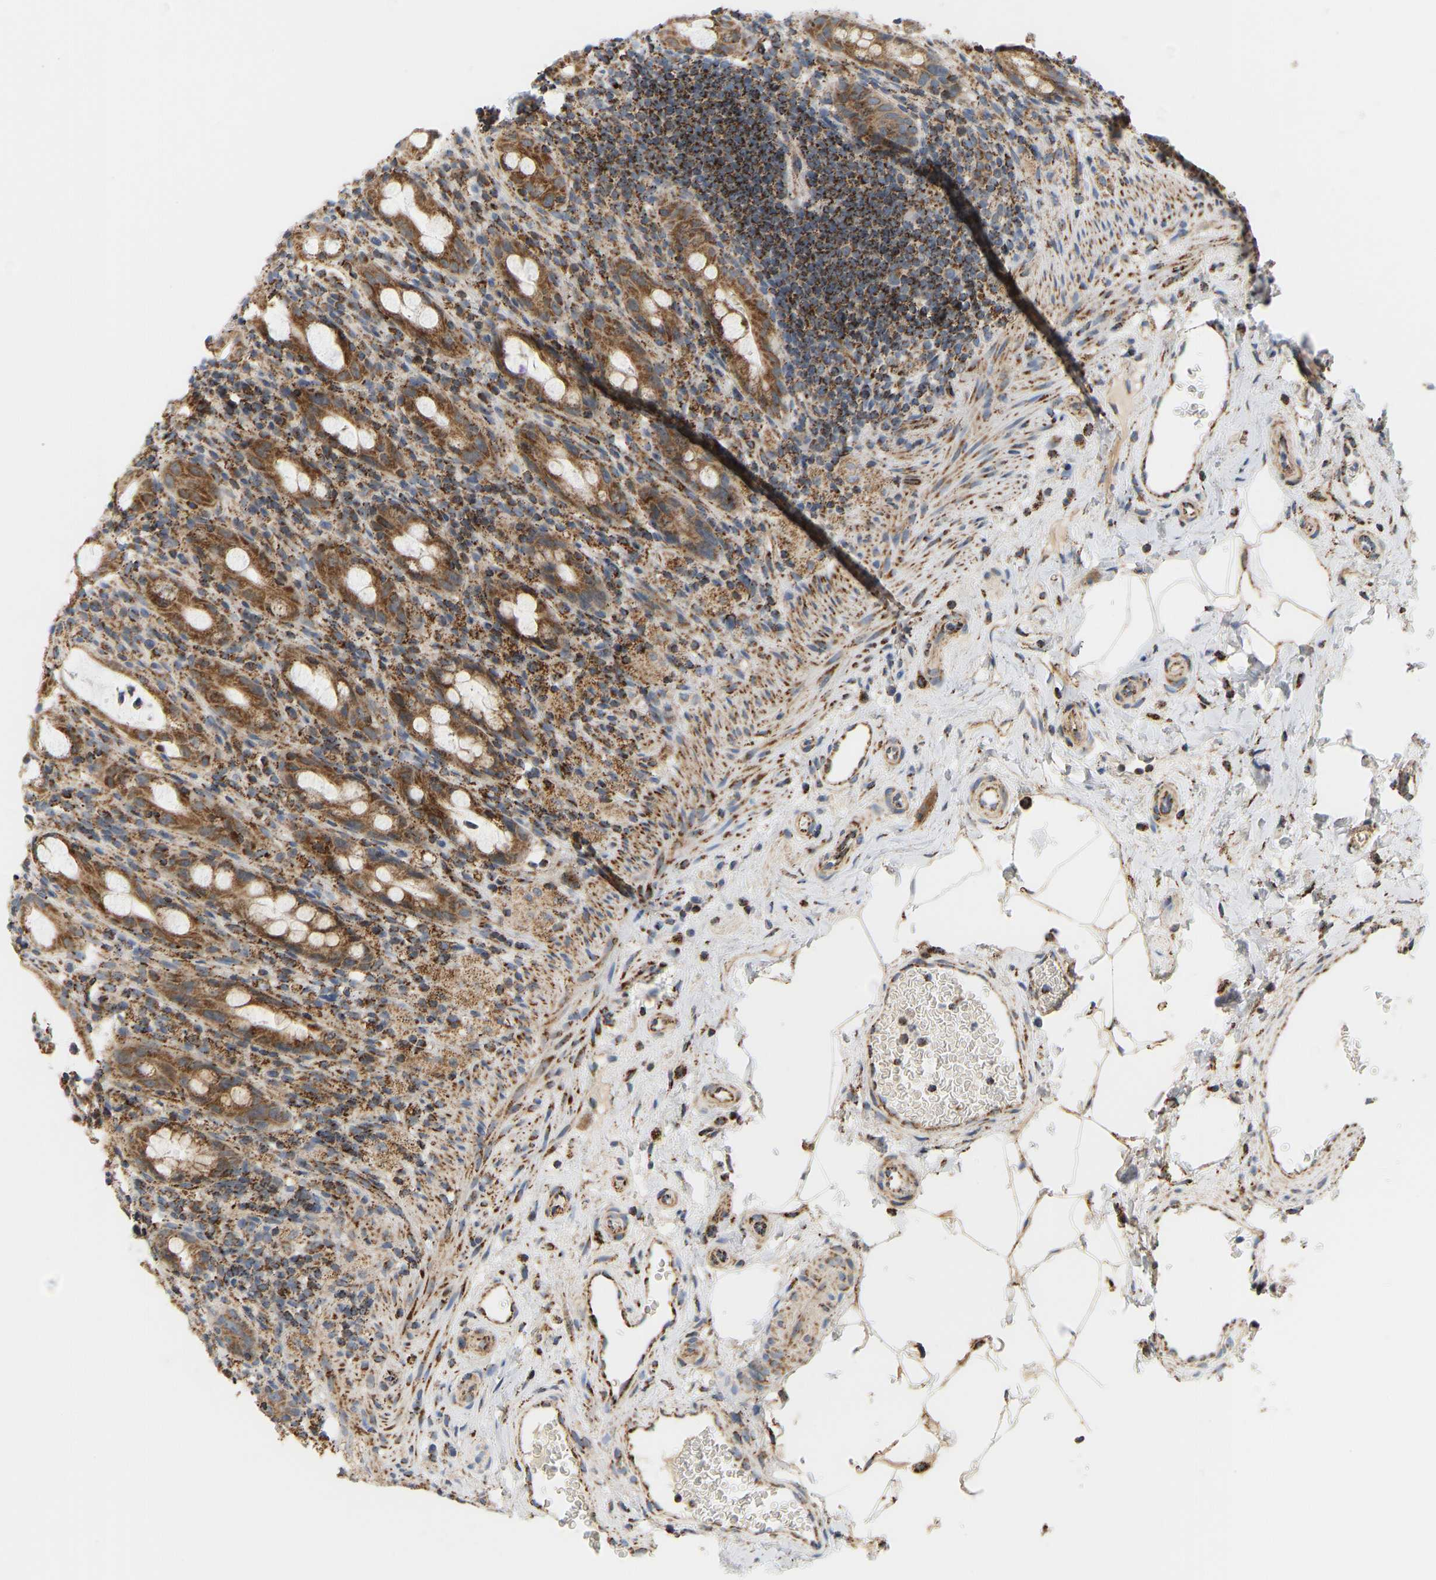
{"staining": {"intensity": "strong", "quantity": ">75%", "location": "cytoplasmic/membranous"}, "tissue": "rectum", "cell_type": "Glandular cells", "image_type": "normal", "snomed": [{"axis": "morphology", "description": "Normal tissue, NOS"}, {"axis": "topography", "description": "Rectum"}], "caption": "This micrograph exhibits immunohistochemistry staining of benign rectum, with high strong cytoplasmic/membranous expression in approximately >75% of glandular cells.", "gene": "GPSM2", "patient": {"sex": "male", "age": 44}}